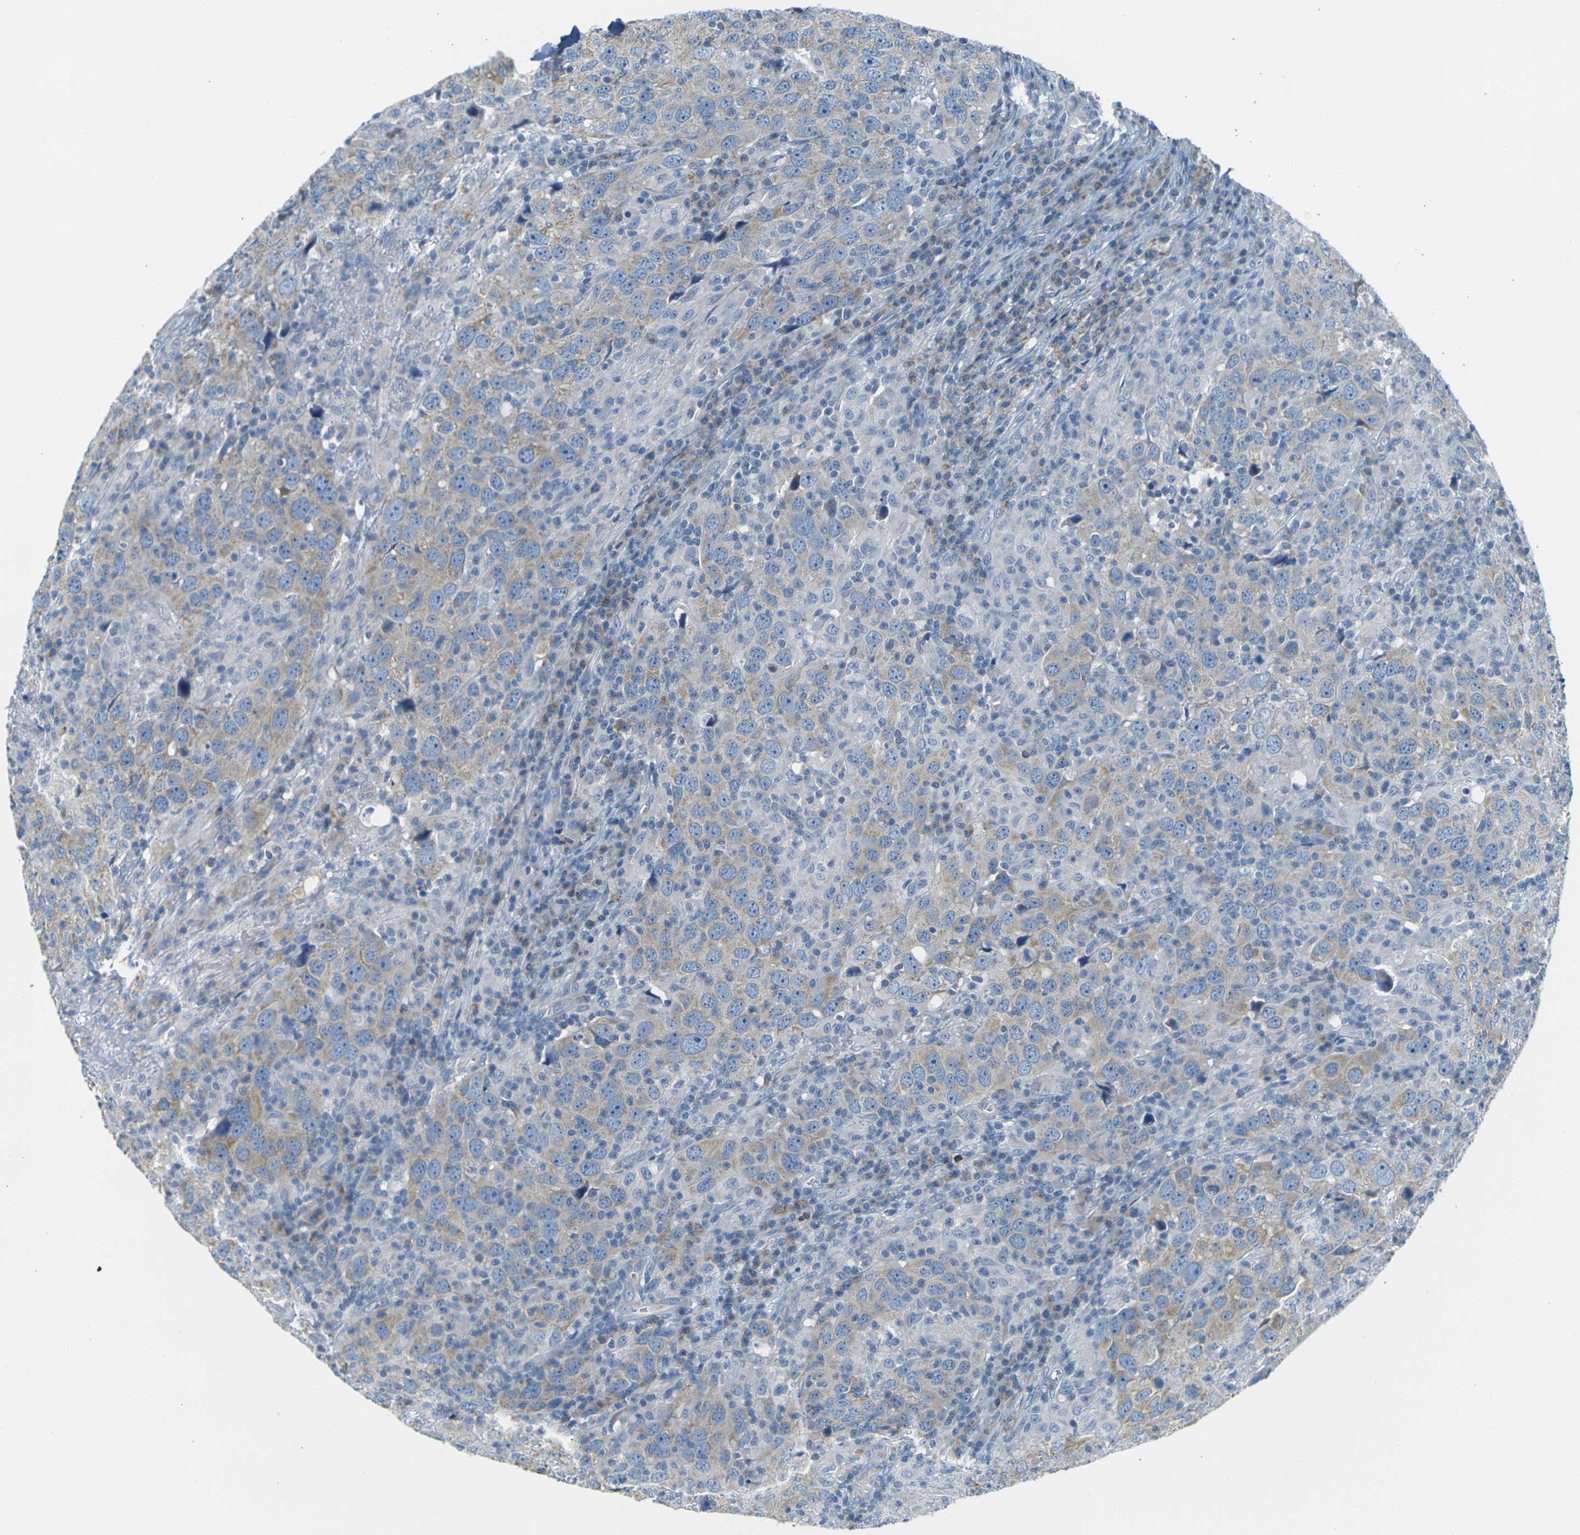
{"staining": {"intensity": "weak", "quantity": "25%-75%", "location": "cytoplasmic/membranous"}, "tissue": "head and neck cancer", "cell_type": "Tumor cells", "image_type": "cancer", "snomed": [{"axis": "morphology", "description": "Adenocarcinoma, NOS"}, {"axis": "topography", "description": "Salivary gland"}, {"axis": "topography", "description": "Head-Neck"}], "caption": "Head and neck adenocarcinoma stained with IHC displays weak cytoplasmic/membranous positivity in about 25%-75% of tumor cells. The protein of interest is shown in brown color, while the nuclei are stained blue.", "gene": "PARD6B", "patient": {"sex": "female", "age": 65}}